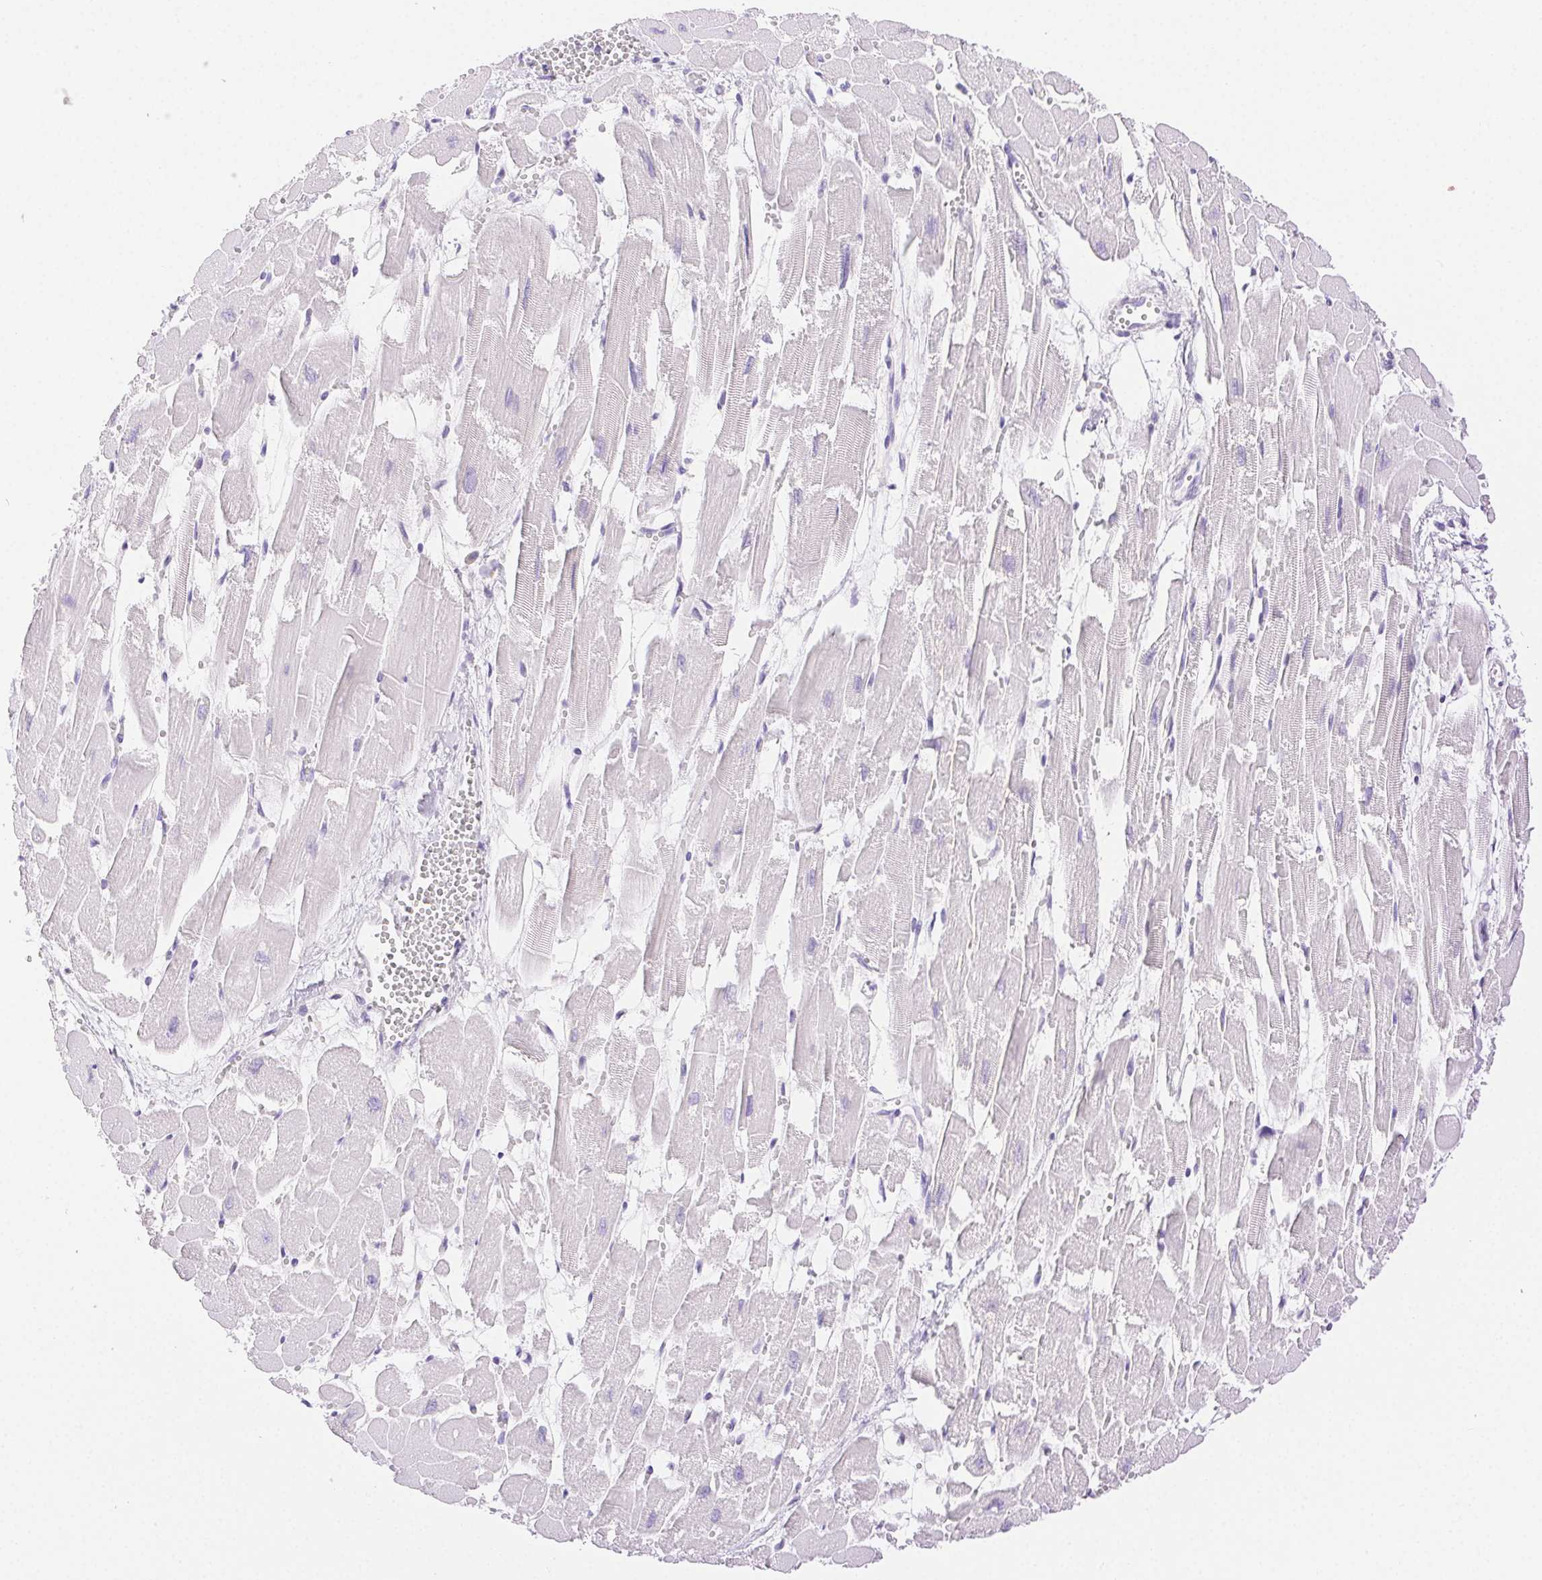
{"staining": {"intensity": "negative", "quantity": "none", "location": "none"}, "tissue": "heart muscle", "cell_type": "Cardiomyocytes", "image_type": "normal", "snomed": [{"axis": "morphology", "description": "Normal tissue, NOS"}, {"axis": "topography", "description": "Heart"}], "caption": "Cardiomyocytes show no significant expression in unremarkable heart muscle. (Stains: DAB (3,3'-diaminobenzidine) immunohistochemistry with hematoxylin counter stain, Microscopy: brightfield microscopy at high magnification).", "gene": "SPACA4", "patient": {"sex": "female", "age": 52}}